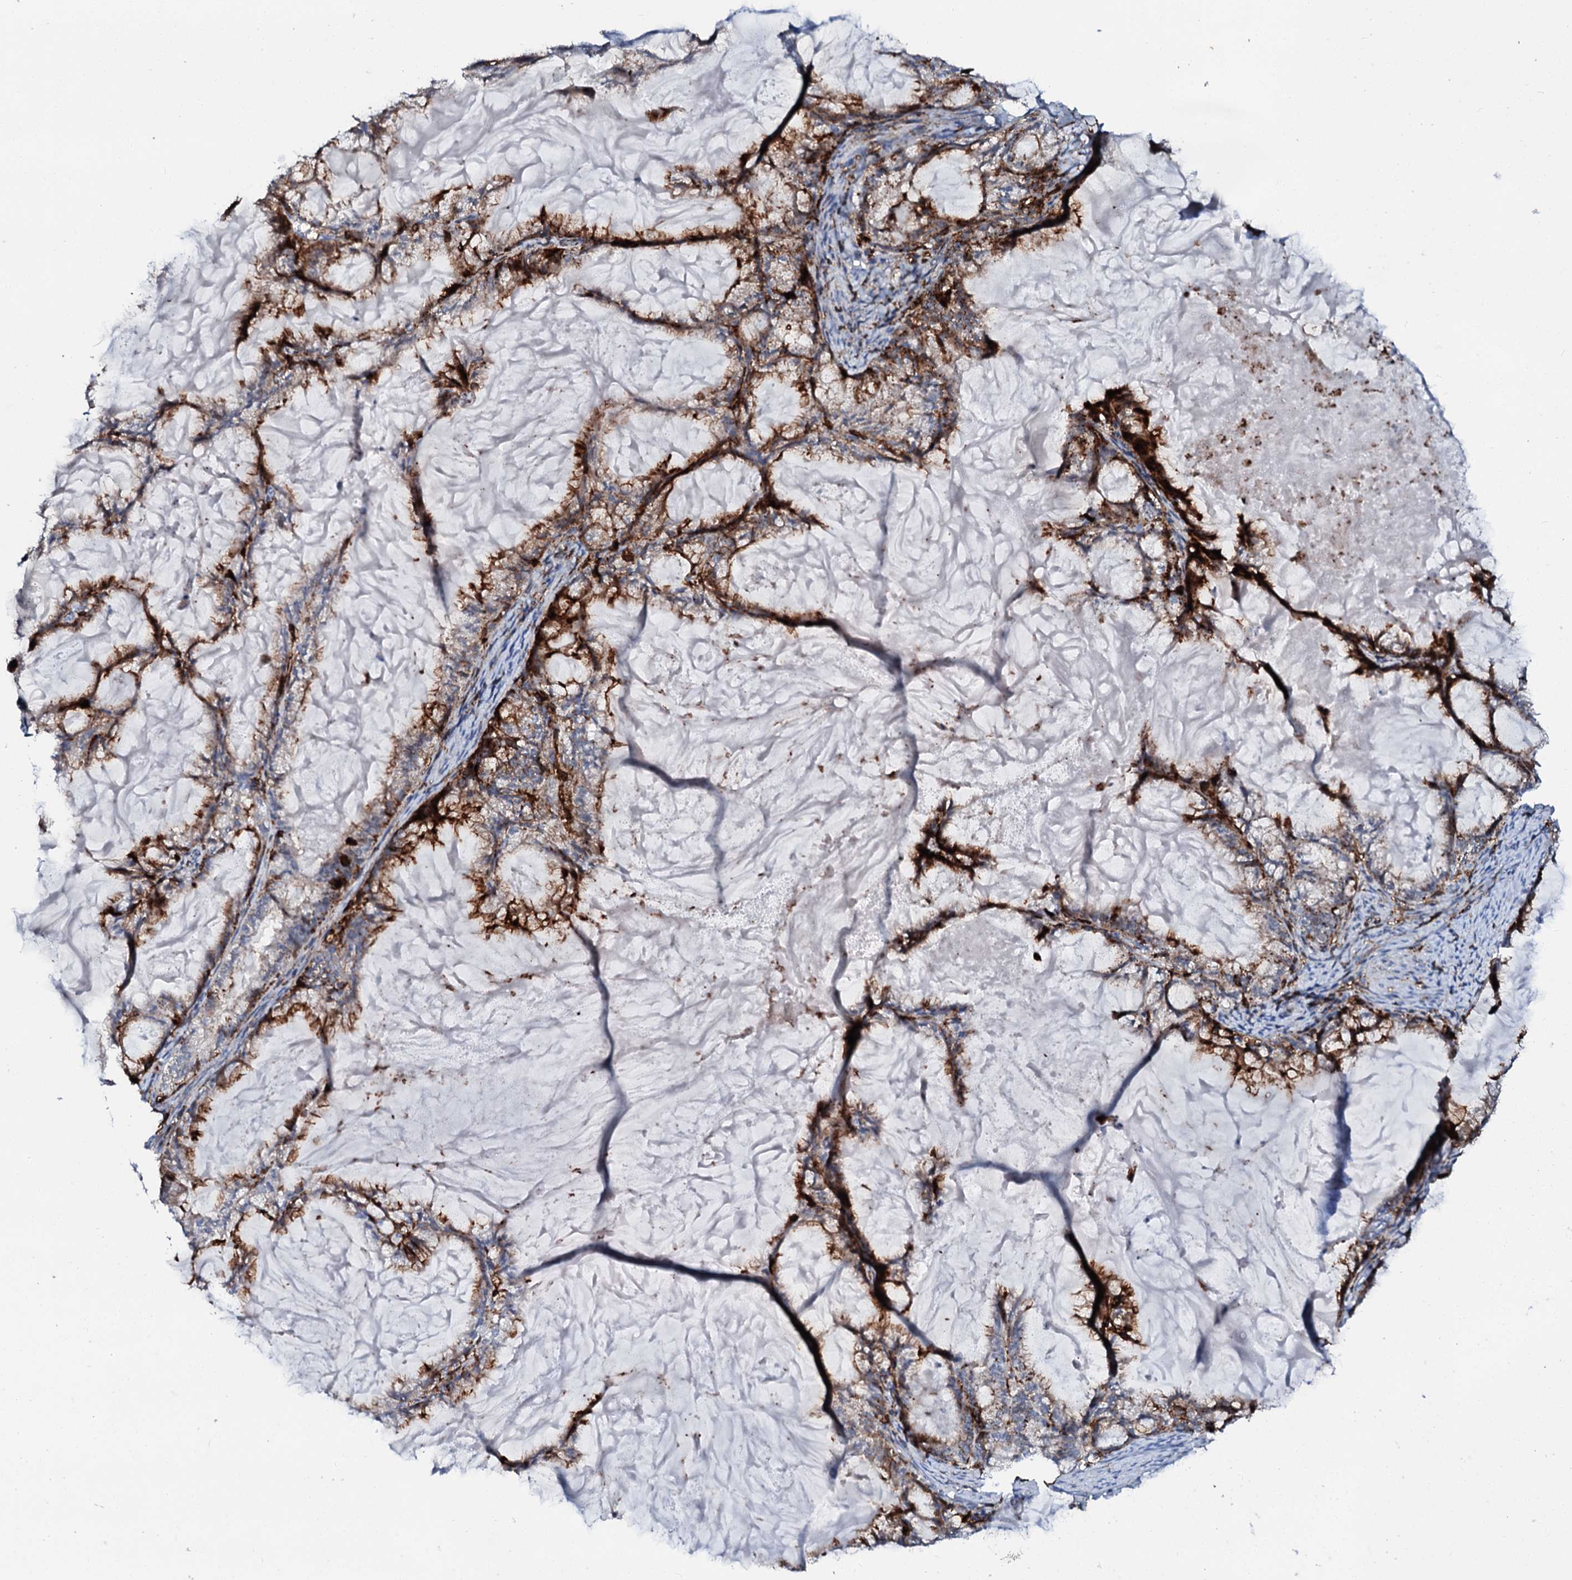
{"staining": {"intensity": "strong", "quantity": "25%-75%", "location": "cytoplasmic/membranous"}, "tissue": "endometrial cancer", "cell_type": "Tumor cells", "image_type": "cancer", "snomed": [{"axis": "morphology", "description": "Adenocarcinoma, NOS"}, {"axis": "topography", "description": "Endometrium"}], "caption": "Human endometrial adenocarcinoma stained with a protein marker exhibits strong staining in tumor cells.", "gene": "MED13L", "patient": {"sex": "female", "age": 86}}